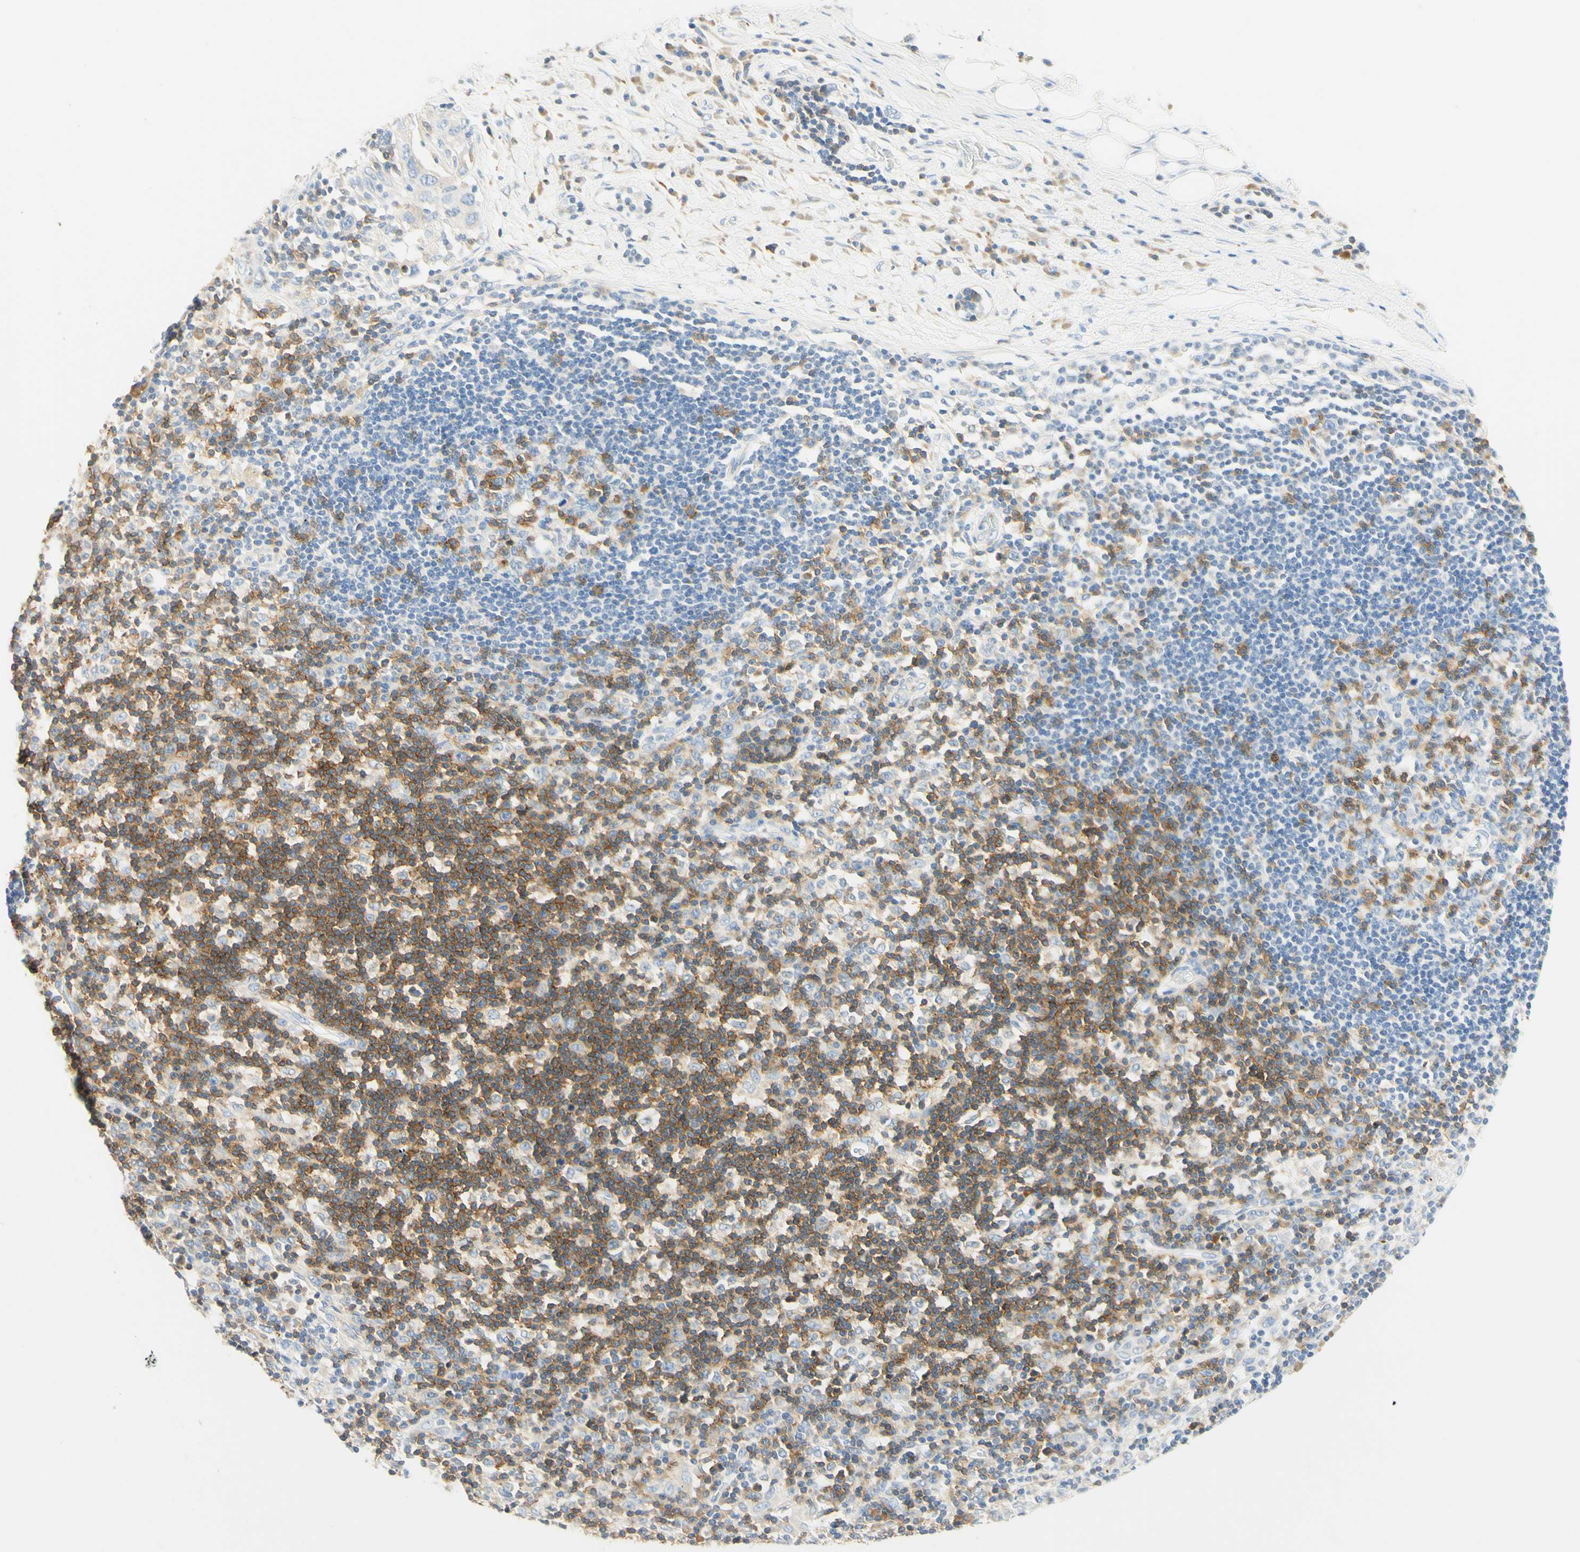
{"staining": {"intensity": "negative", "quantity": "none", "location": "none"}, "tissue": "adipose tissue", "cell_type": "Adipocytes", "image_type": "normal", "snomed": [{"axis": "morphology", "description": "Normal tissue, NOS"}, {"axis": "morphology", "description": "Adenocarcinoma, NOS"}, {"axis": "topography", "description": "Esophagus"}], "caption": "Adipocytes show no significant expression in benign adipose tissue. (DAB immunohistochemistry with hematoxylin counter stain).", "gene": "LAT", "patient": {"sex": "male", "age": 62}}